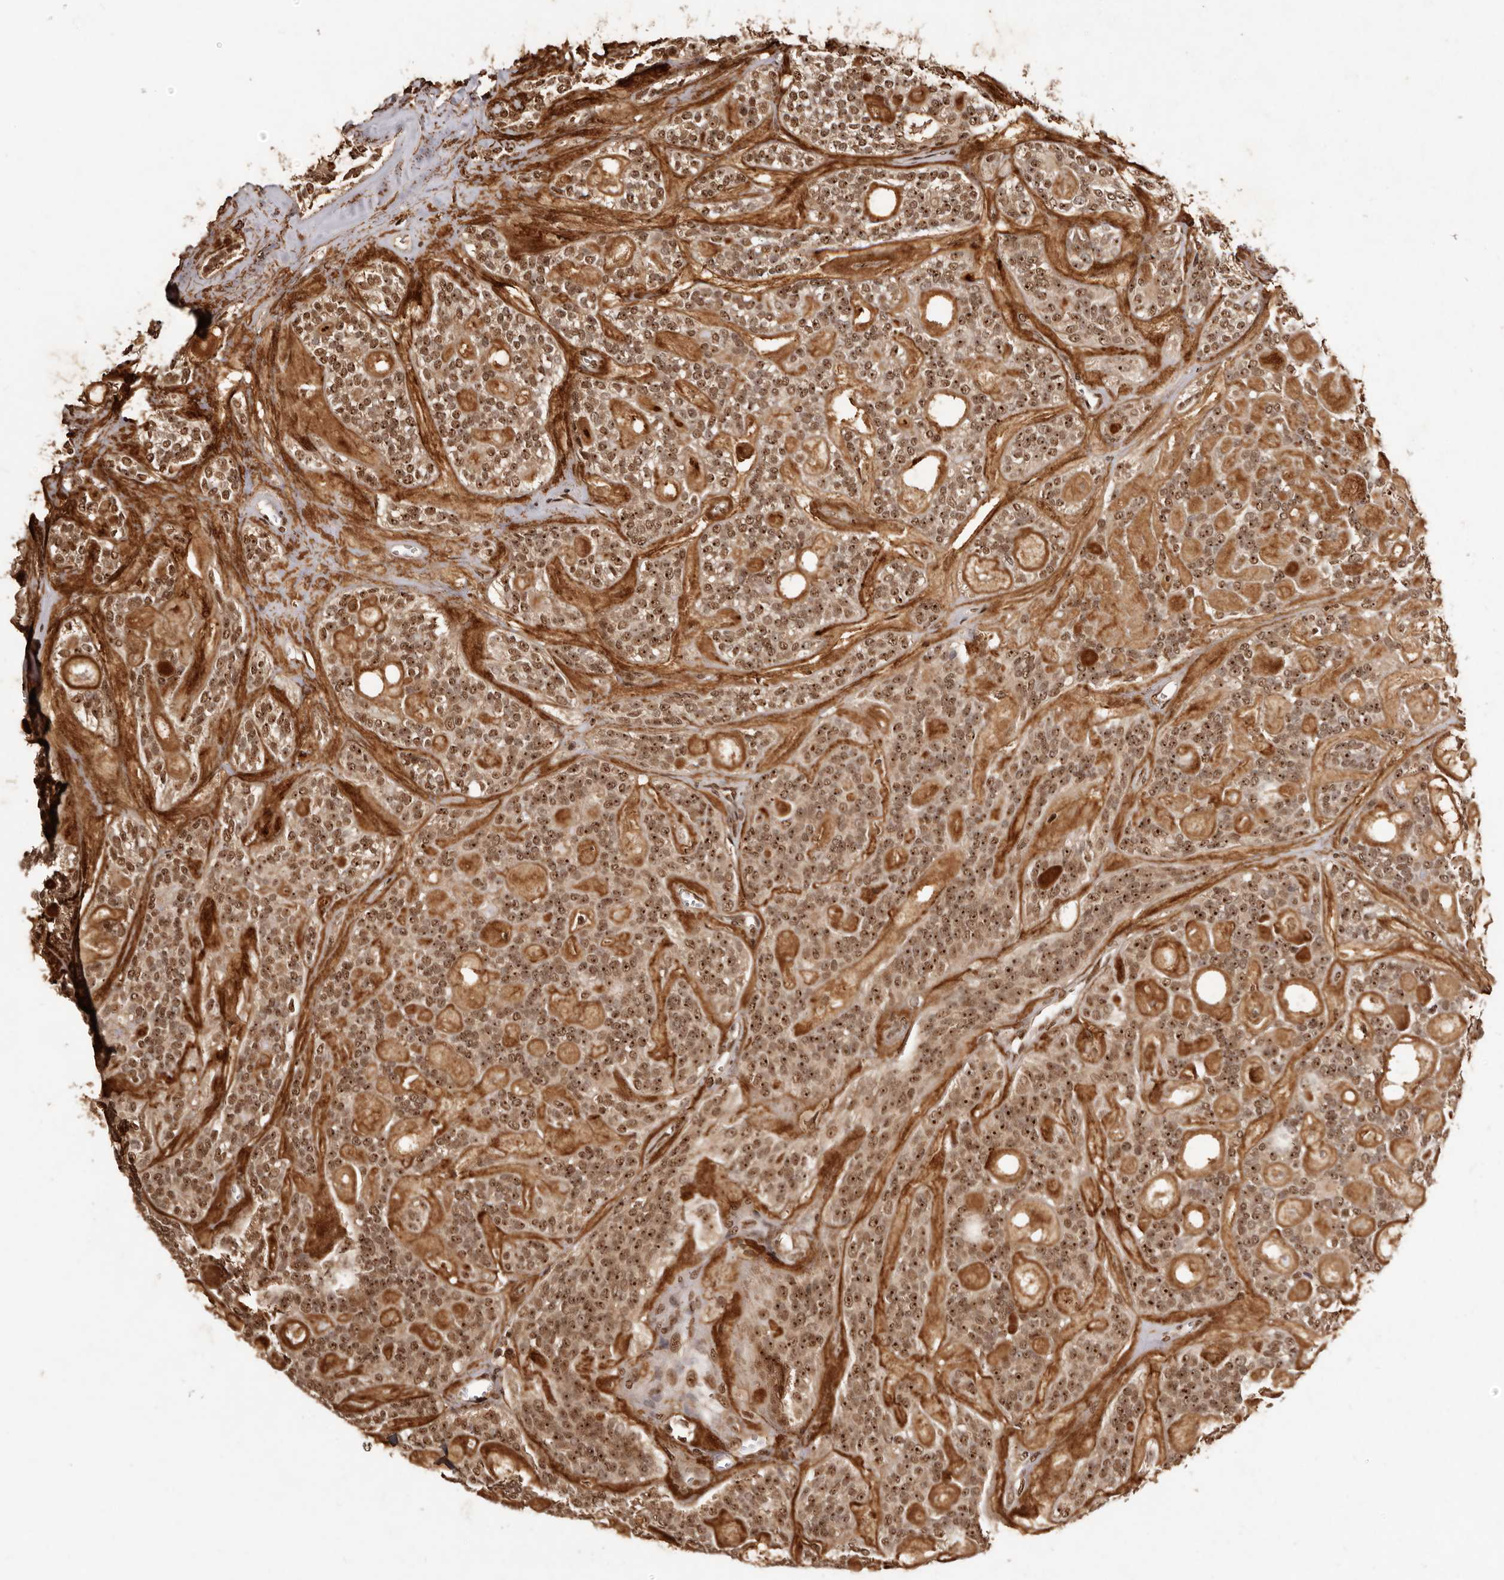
{"staining": {"intensity": "strong", "quantity": ">75%", "location": "cytoplasmic/membranous,nuclear"}, "tissue": "head and neck cancer", "cell_type": "Tumor cells", "image_type": "cancer", "snomed": [{"axis": "morphology", "description": "Adenocarcinoma, NOS"}, {"axis": "topography", "description": "Head-Neck"}], "caption": "Protein expression analysis of head and neck cancer (adenocarcinoma) displays strong cytoplasmic/membranous and nuclear expression in approximately >75% of tumor cells. (DAB (3,3'-diaminobenzidine) = brown stain, brightfield microscopy at high magnification).", "gene": "NOTCH1", "patient": {"sex": "male", "age": 66}}